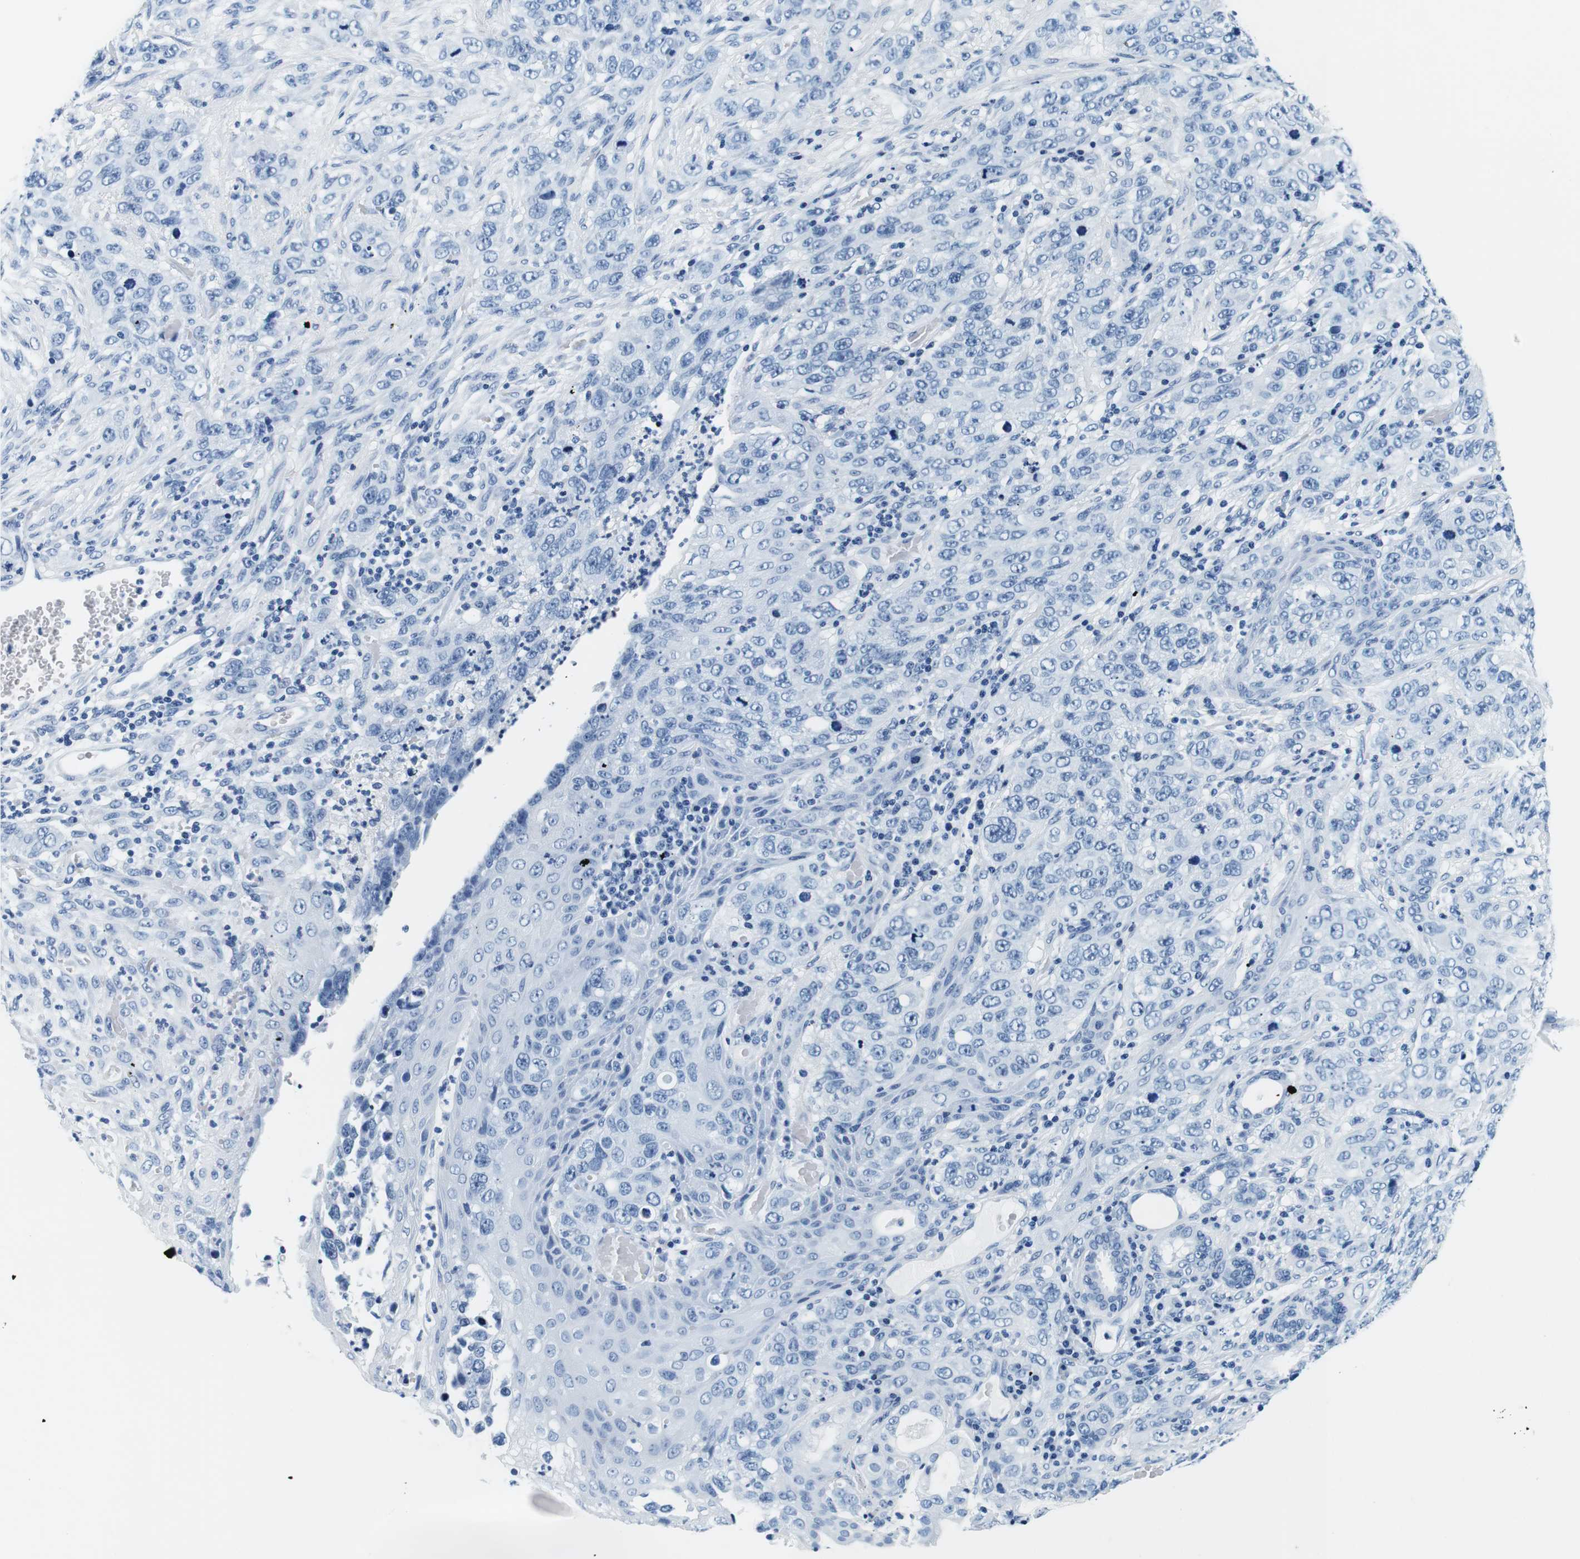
{"staining": {"intensity": "negative", "quantity": "none", "location": "none"}, "tissue": "stomach cancer", "cell_type": "Tumor cells", "image_type": "cancer", "snomed": [{"axis": "morphology", "description": "Adenocarcinoma, NOS"}, {"axis": "topography", "description": "Stomach"}], "caption": "Protein analysis of stomach cancer (adenocarcinoma) exhibits no significant positivity in tumor cells.", "gene": "ELANE", "patient": {"sex": "male", "age": 48}}